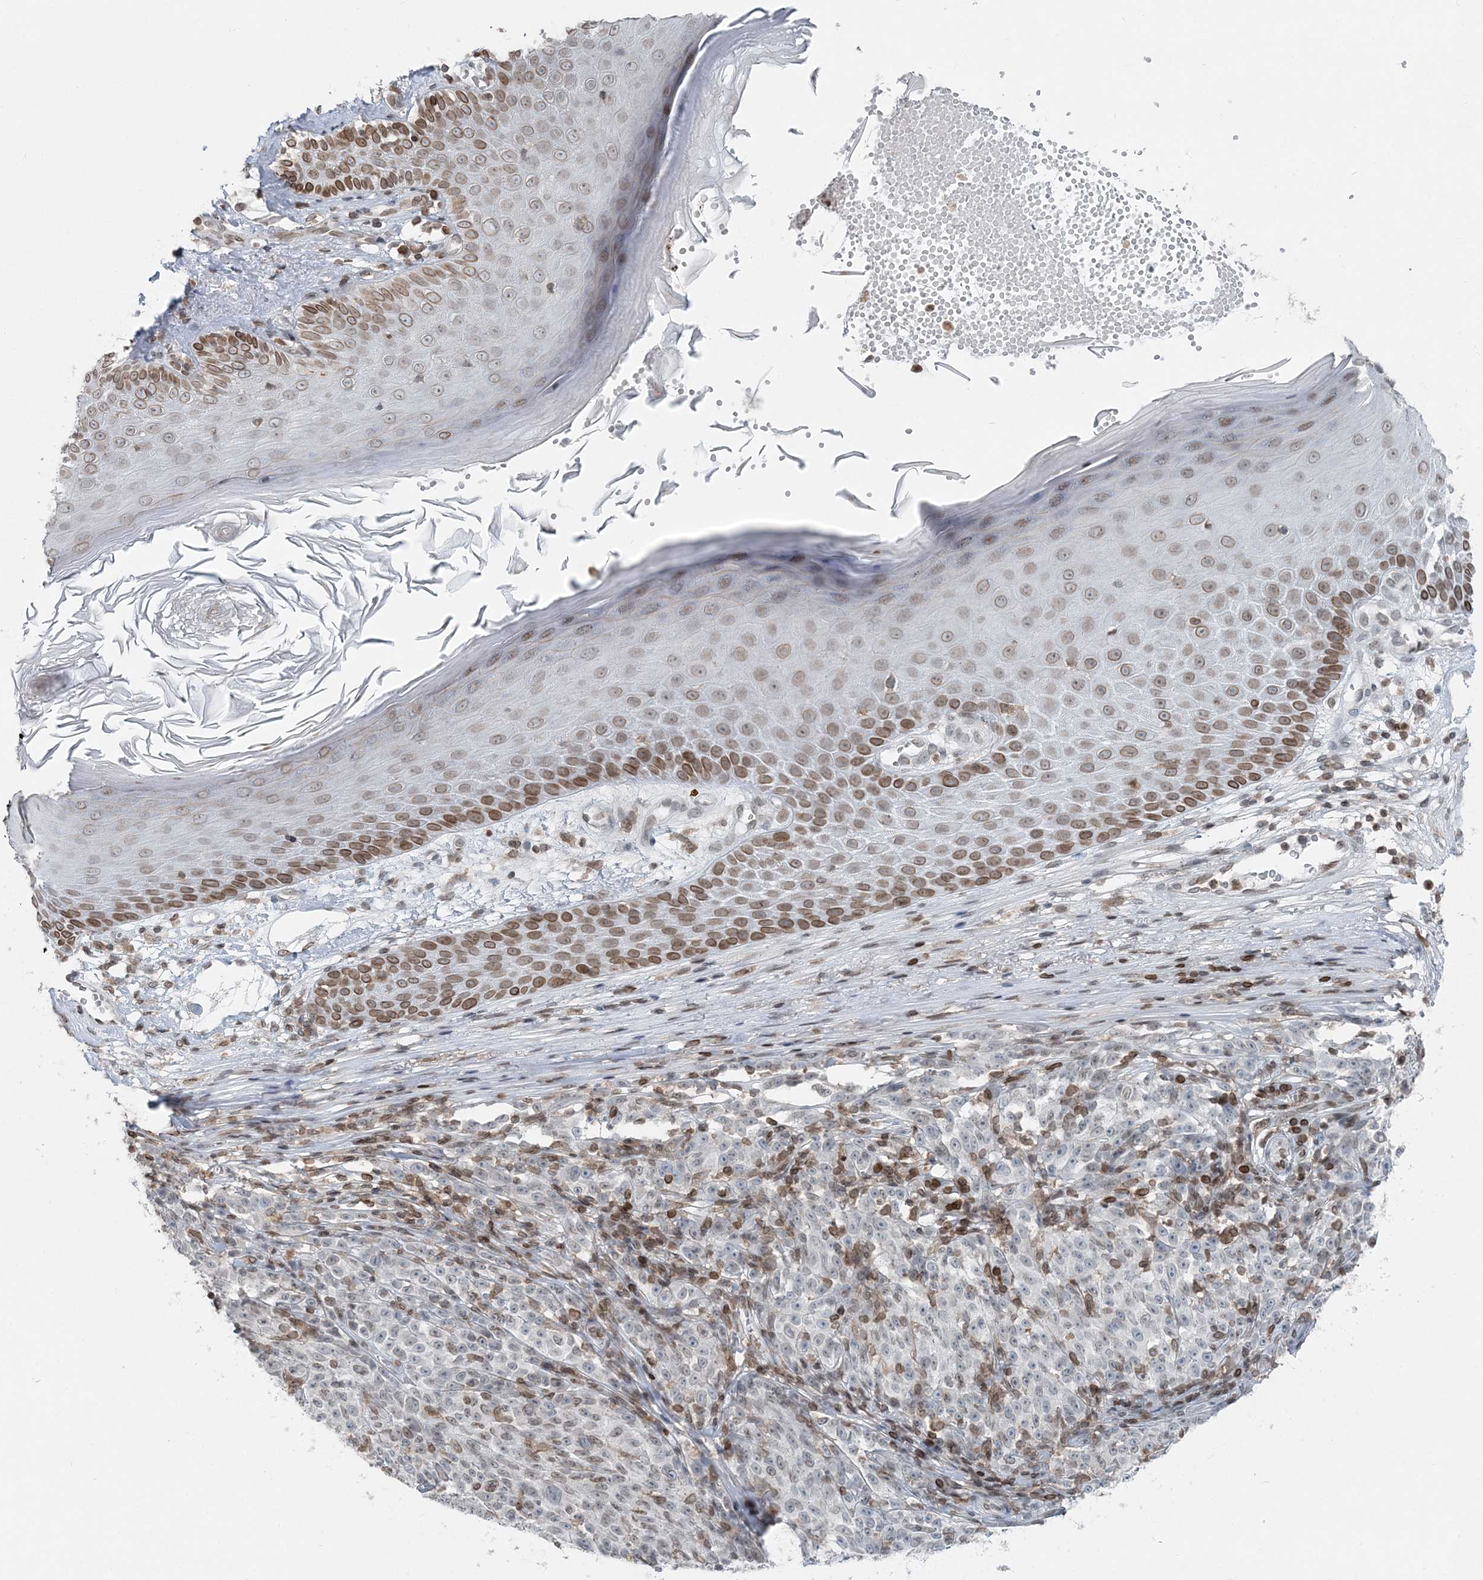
{"staining": {"intensity": "weak", "quantity": "<25%", "location": "cytoplasmic/membranous,nuclear"}, "tissue": "melanoma", "cell_type": "Tumor cells", "image_type": "cancer", "snomed": [{"axis": "morphology", "description": "Malignant melanoma, NOS"}, {"axis": "topography", "description": "Skin"}], "caption": "Immunohistochemical staining of melanoma shows no significant staining in tumor cells.", "gene": "GJD4", "patient": {"sex": "female", "age": 82}}